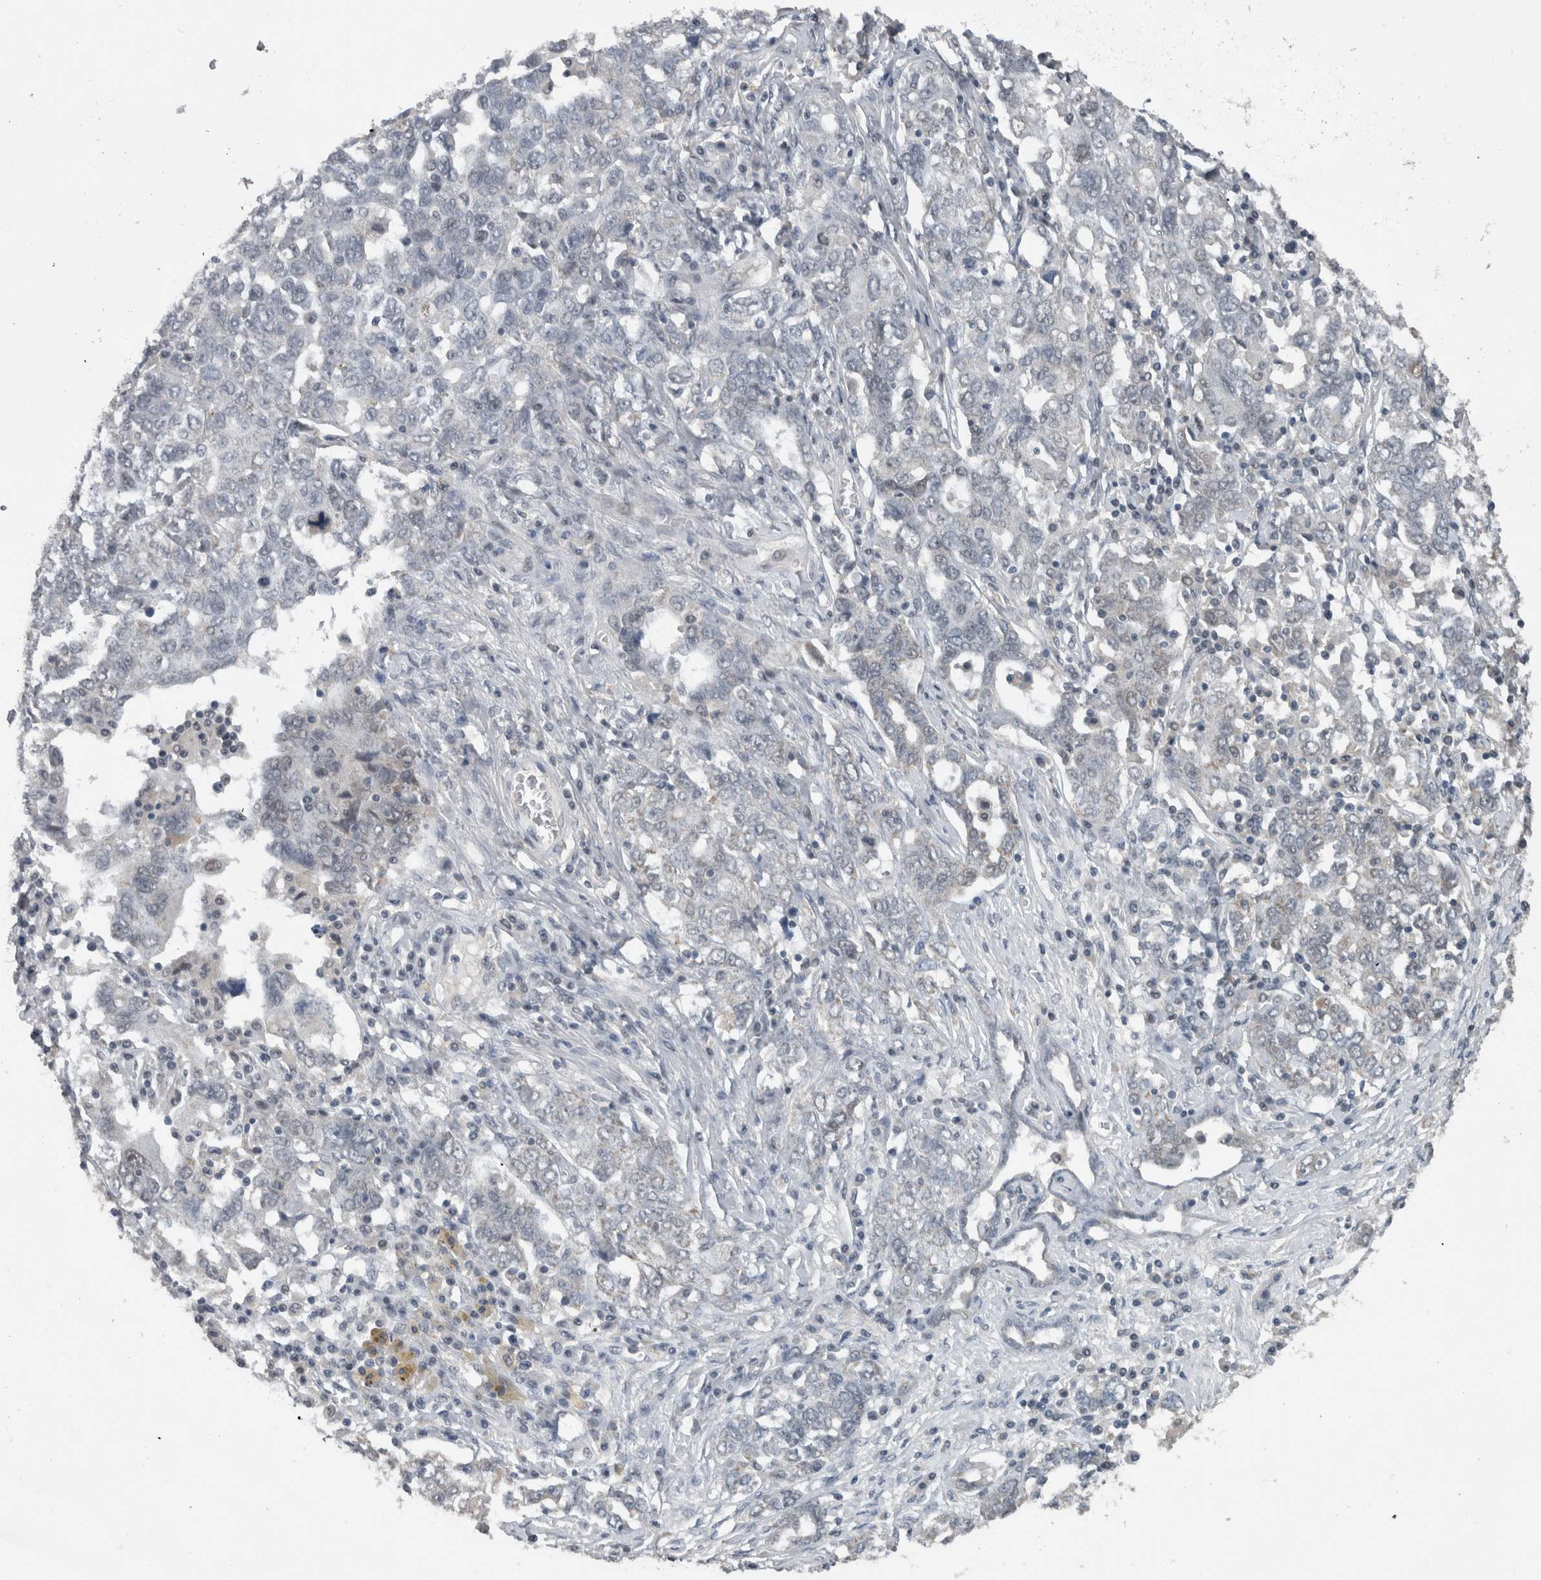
{"staining": {"intensity": "negative", "quantity": "none", "location": "none"}, "tissue": "ovarian cancer", "cell_type": "Tumor cells", "image_type": "cancer", "snomed": [{"axis": "morphology", "description": "Carcinoma, endometroid"}, {"axis": "topography", "description": "Ovary"}], "caption": "Immunohistochemistry (IHC) photomicrograph of endometroid carcinoma (ovarian) stained for a protein (brown), which exhibits no positivity in tumor cells.", "gene": "ZBTB21", "patient": {"sex": "female", "age": 62}}